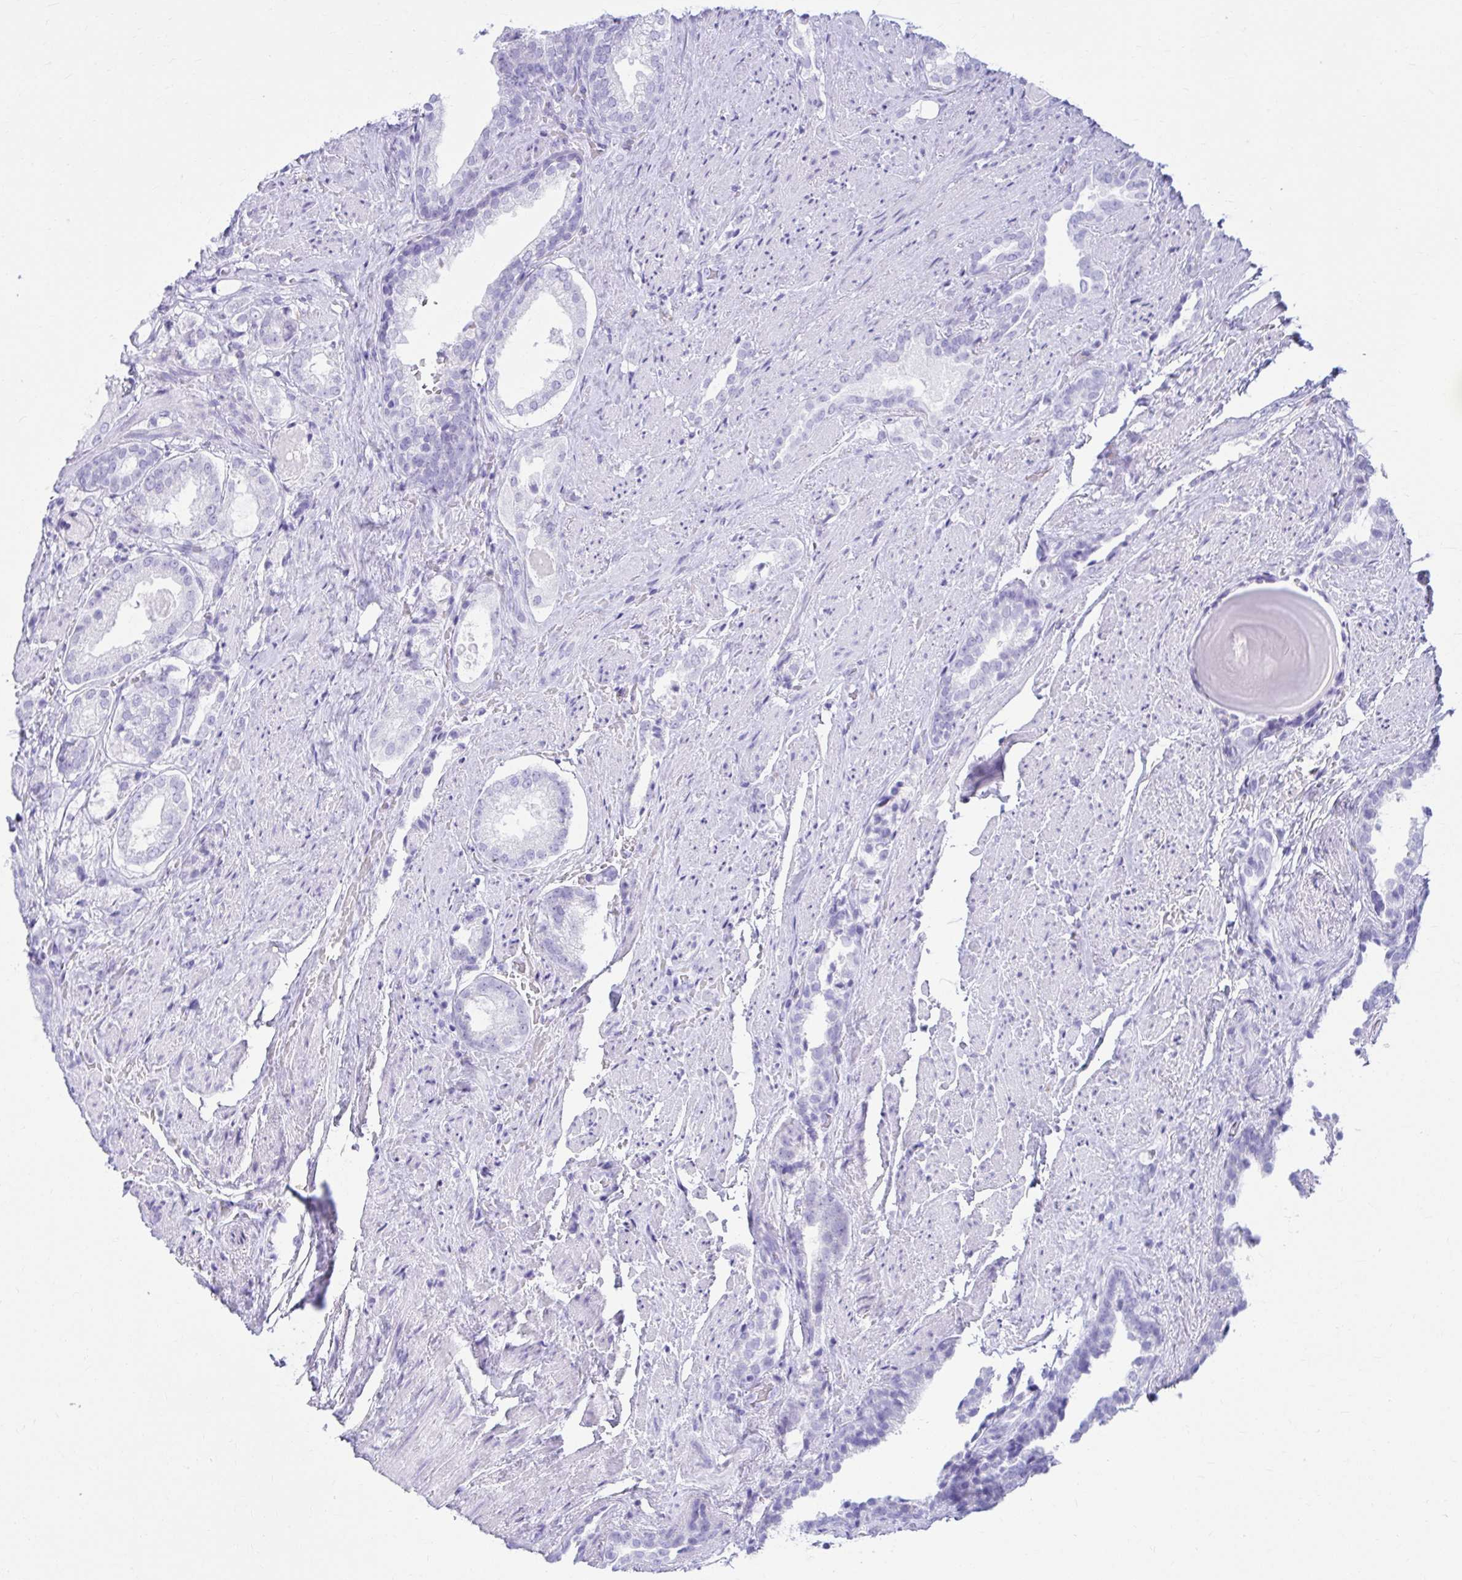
{"staining": {"intensity": "negative", "quantity": "none", "location": "none"}, "tissue": "prostate cancer", "cell_type": "Tumor cells", "image_type": "cancer", "snomed": [{"axis": "morphology", "description": "Adenocarcinoma, High grade"}, {"axis": "topography", "description": "Prostate"}], "caption": "IHC of human prostate high-grade adenocarcinoma displays no positivity in tumor cells. (Immunohistochemistry, brightfield microscopy, high magnification).", "gene": "ATP4B", "patient": {"sex": "male", "age": 65}}